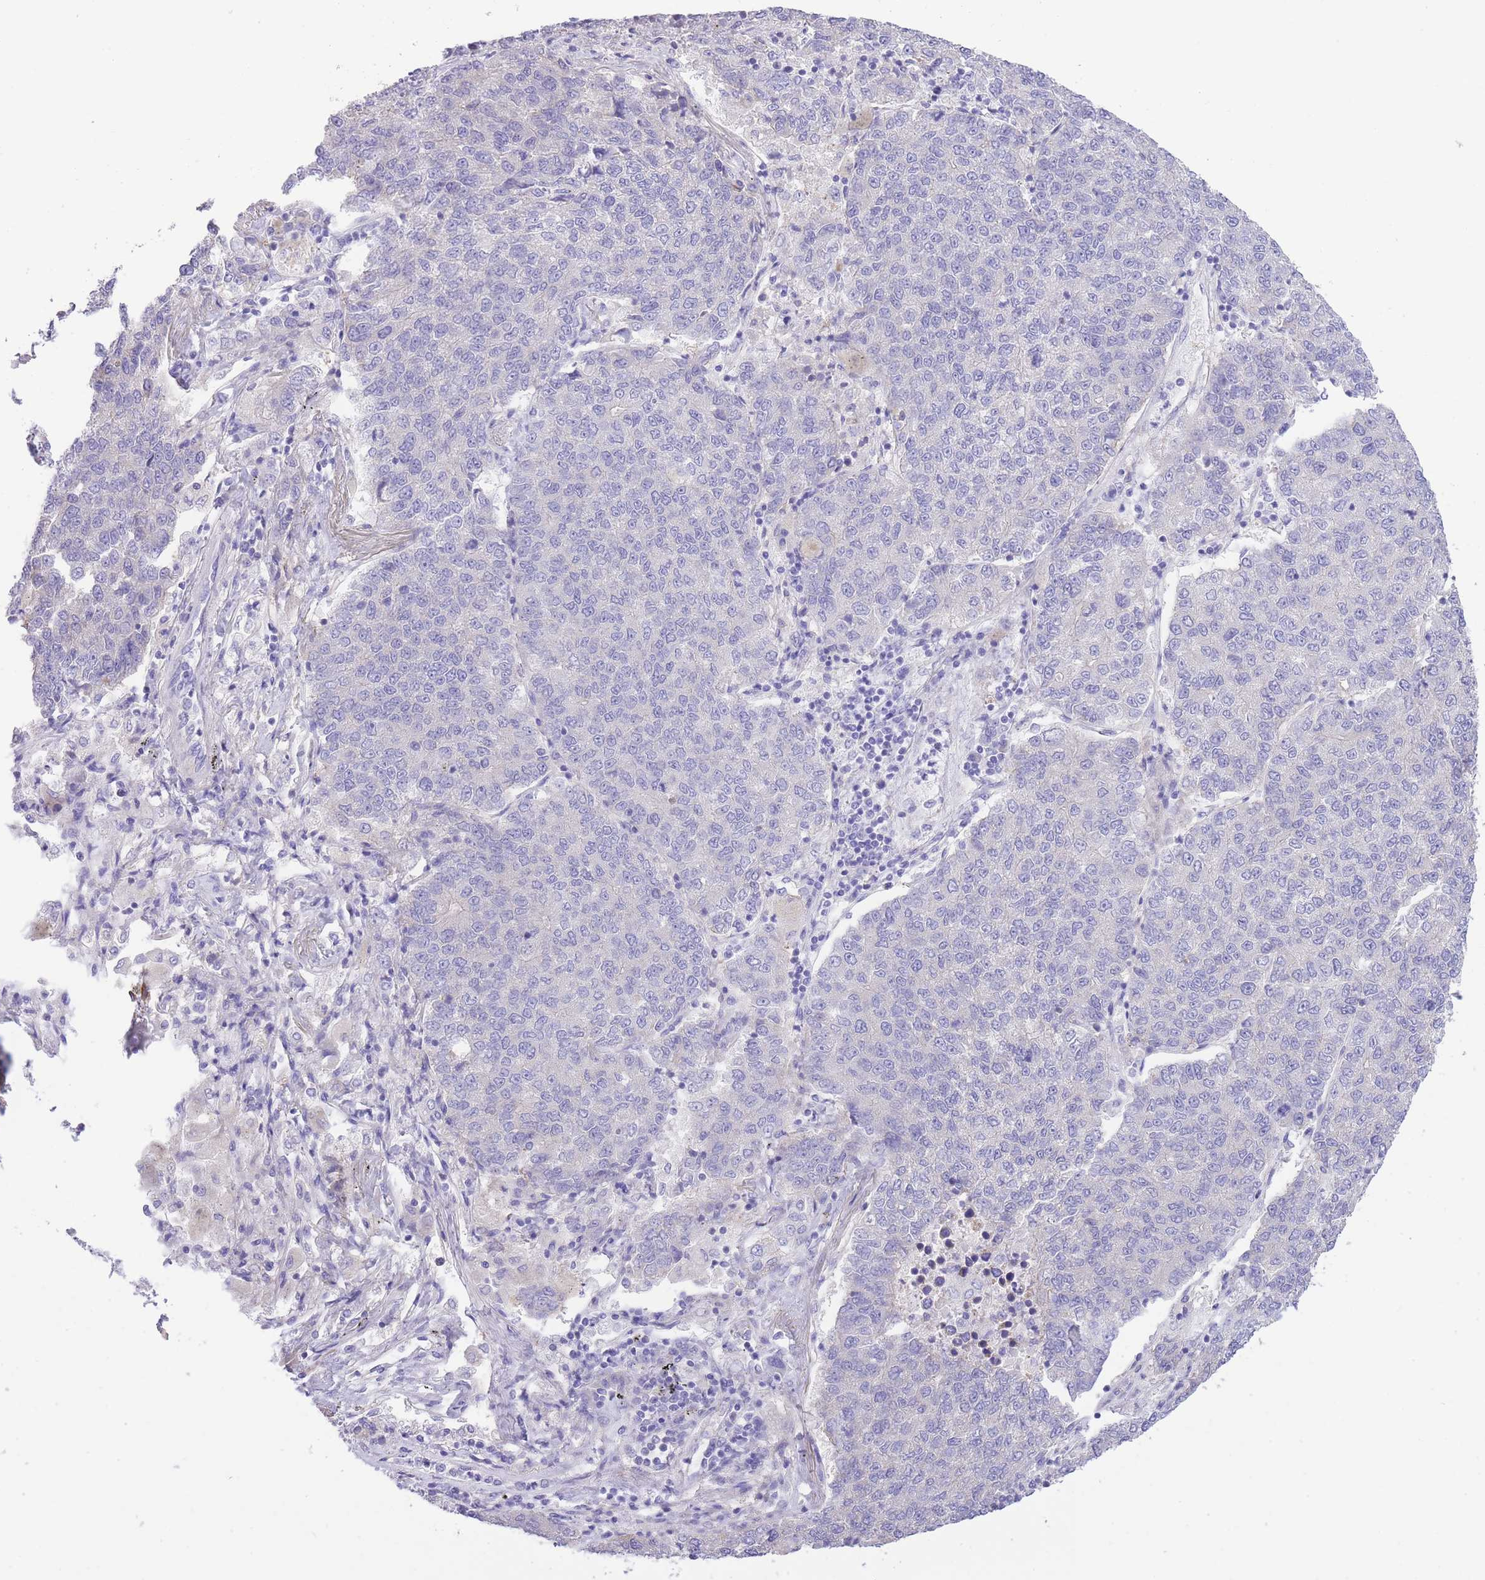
{"staining": {"intensity": "negative", "quantity": "none", "location": "none"}, "tissue": "lung cancer", "cell_type": "Tumor cells", "image_type": "cancer", "snomed": [{"axis": "morphology", "description": "Adenocarcinoma, NOS"}, {"axis": "topography", "description": "Lung"}], "caption": "This image is of lung cancer (adenocarcinoma) stained with immunohistochemistry to label a protein in brown with the nuclei are counter-stained blue. There is no positivity in tumor cells.", "gene": "RHOU", "patient": {"sex": "male", "age": 49}}